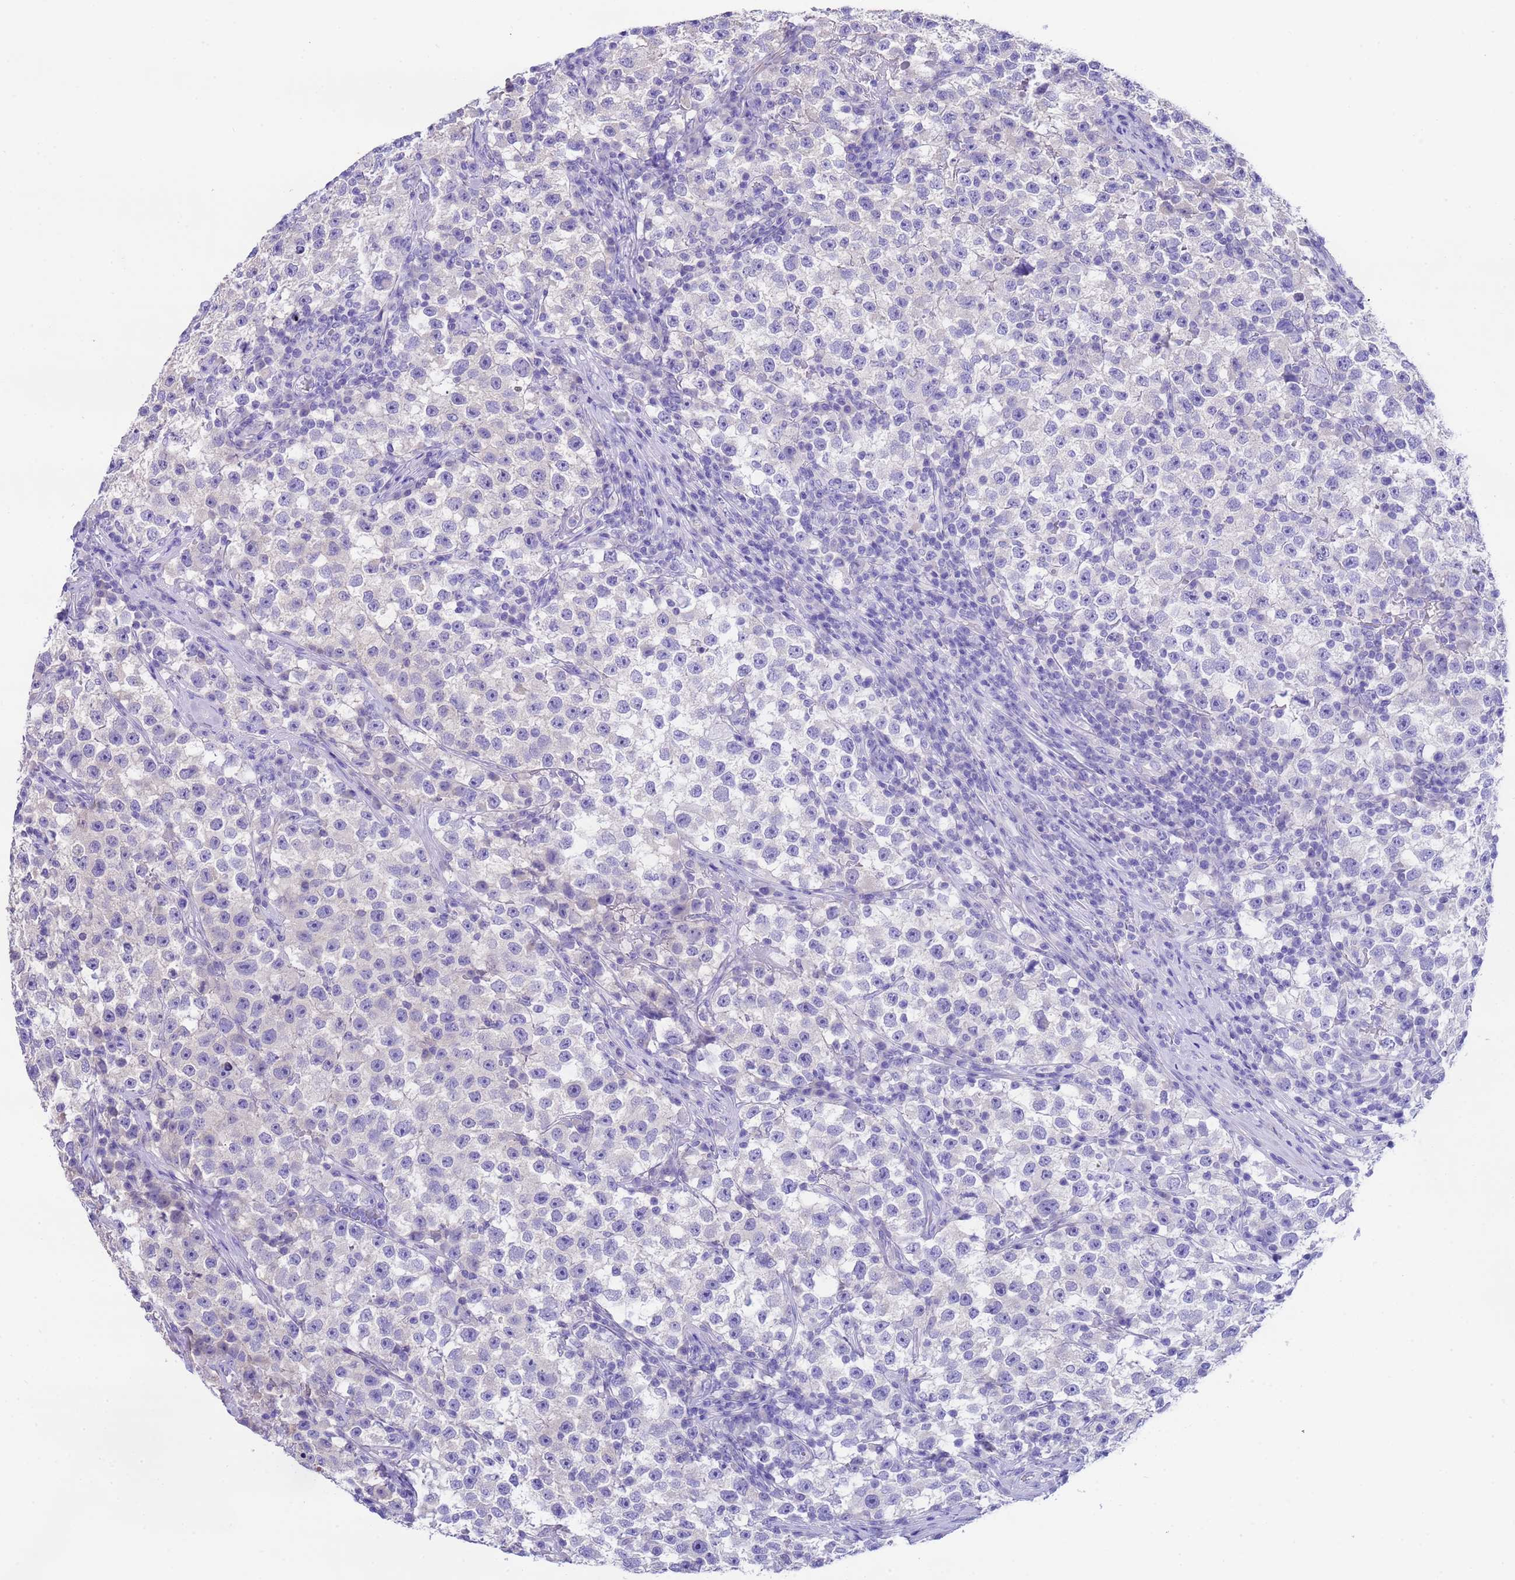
{"staining": {"intensity": "negative", "quantity": "none", "location": "none"}, "tissue": "testis cancer", "cell_type": "Tumor cells", "image_type": "cancer", "snomed": [{"axis": "morphology", "description": "Seminoma, NOS"}, {"axis": "topography", "description": "Testis"}], "caption": "DAB immunohistochemical staining of human seminoma (testis) reveals no significant expression in tumor cells. (DAB immunohistochemistry (IHC) with hematoxylin counter stain).", "gene": "USP38", "patient": {"sex": "male", "age": 22}}